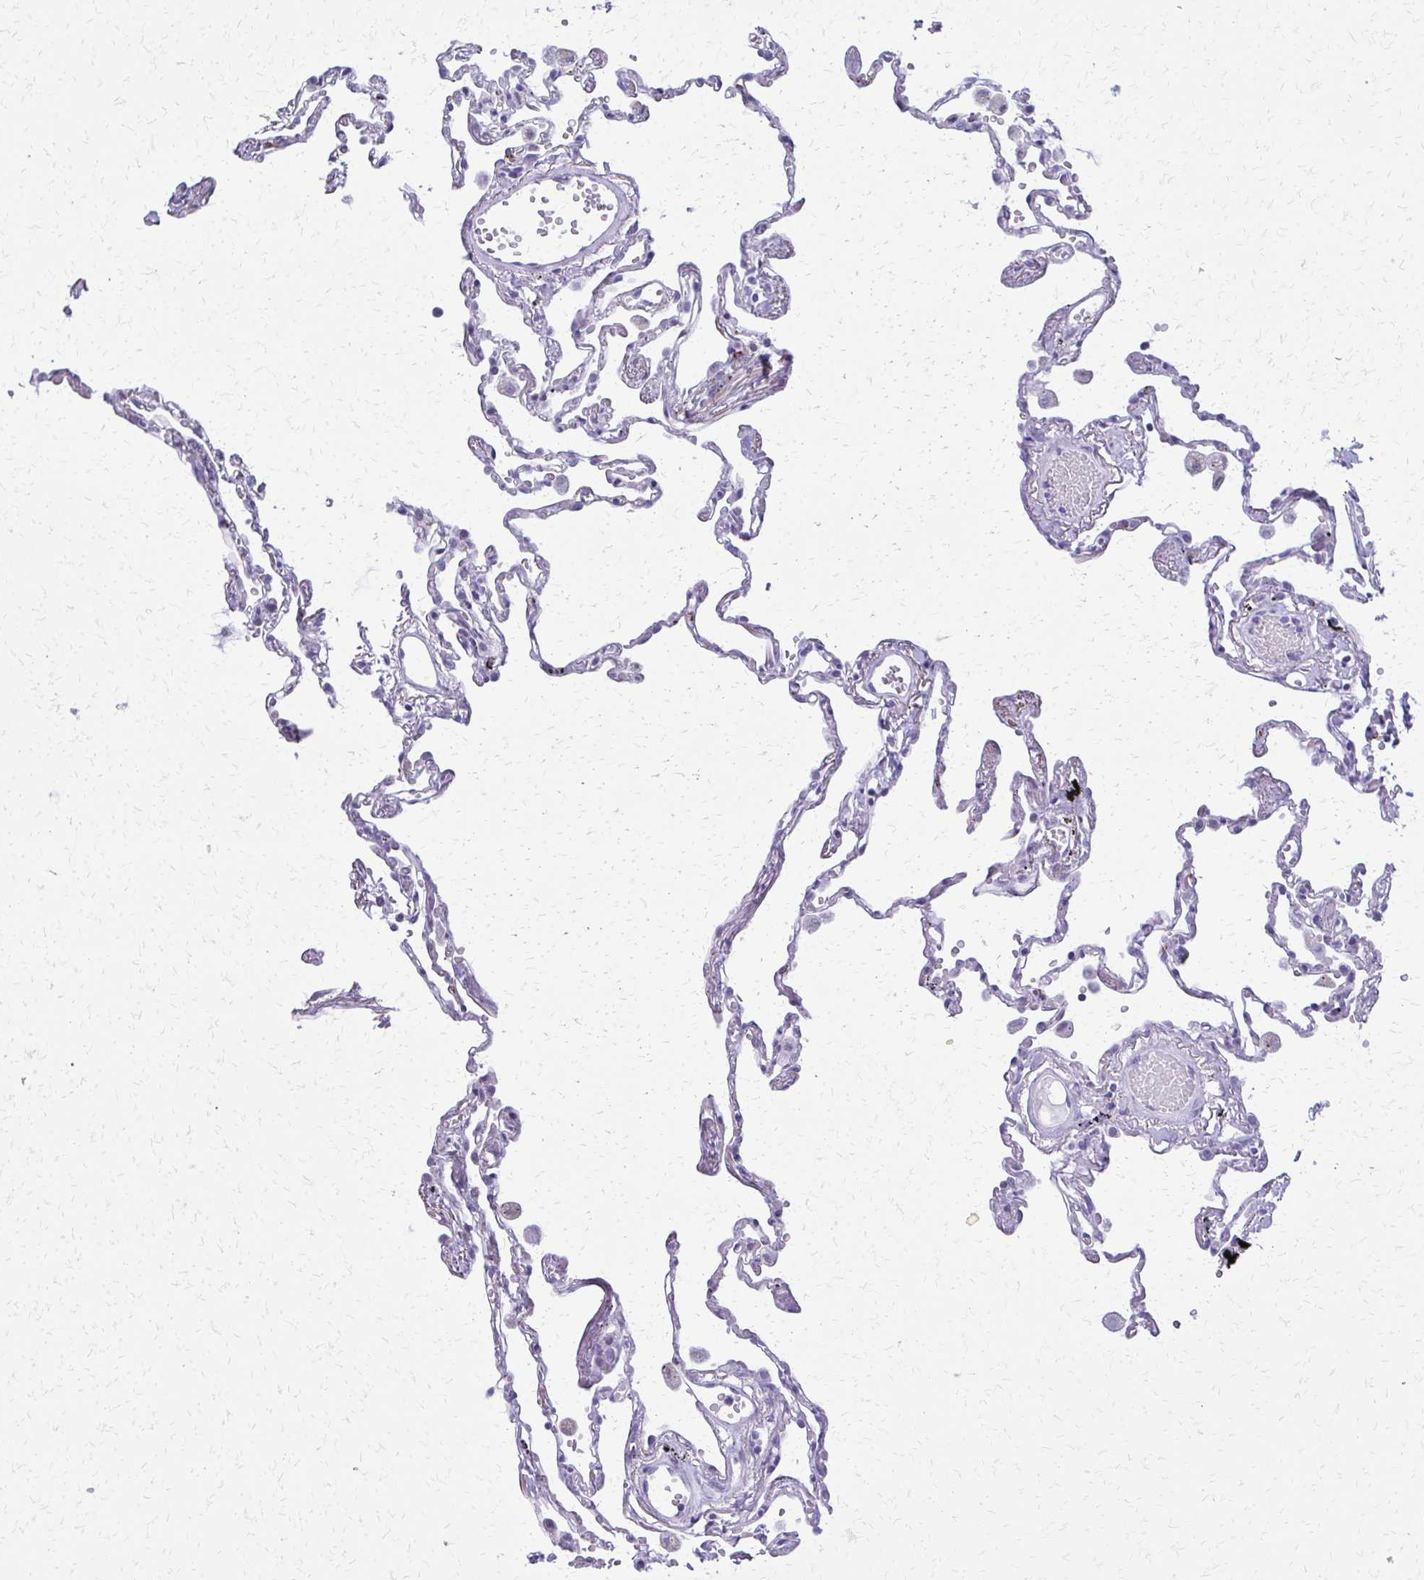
{"staining": {"intensity": "negative", "quantity": "none", "location": "none"}, "tissue": "lung", "cell_type": "Alveolar cells", "image_type": "normal", "snomed": [{"axis": "morphology", "description": "Normal tissue, NOS"}, {"axis": "topography", "description": "Lung"}], "caption": "This micrograph is of unremarkable lung stained with immunohistochemistry (IHC) to label a protein in brown with the nuclei are counter-stained blue. There is no expression in alveolar cells.", "gene": "FAM162B", "patient": {"sex": "female", "age": 67}}